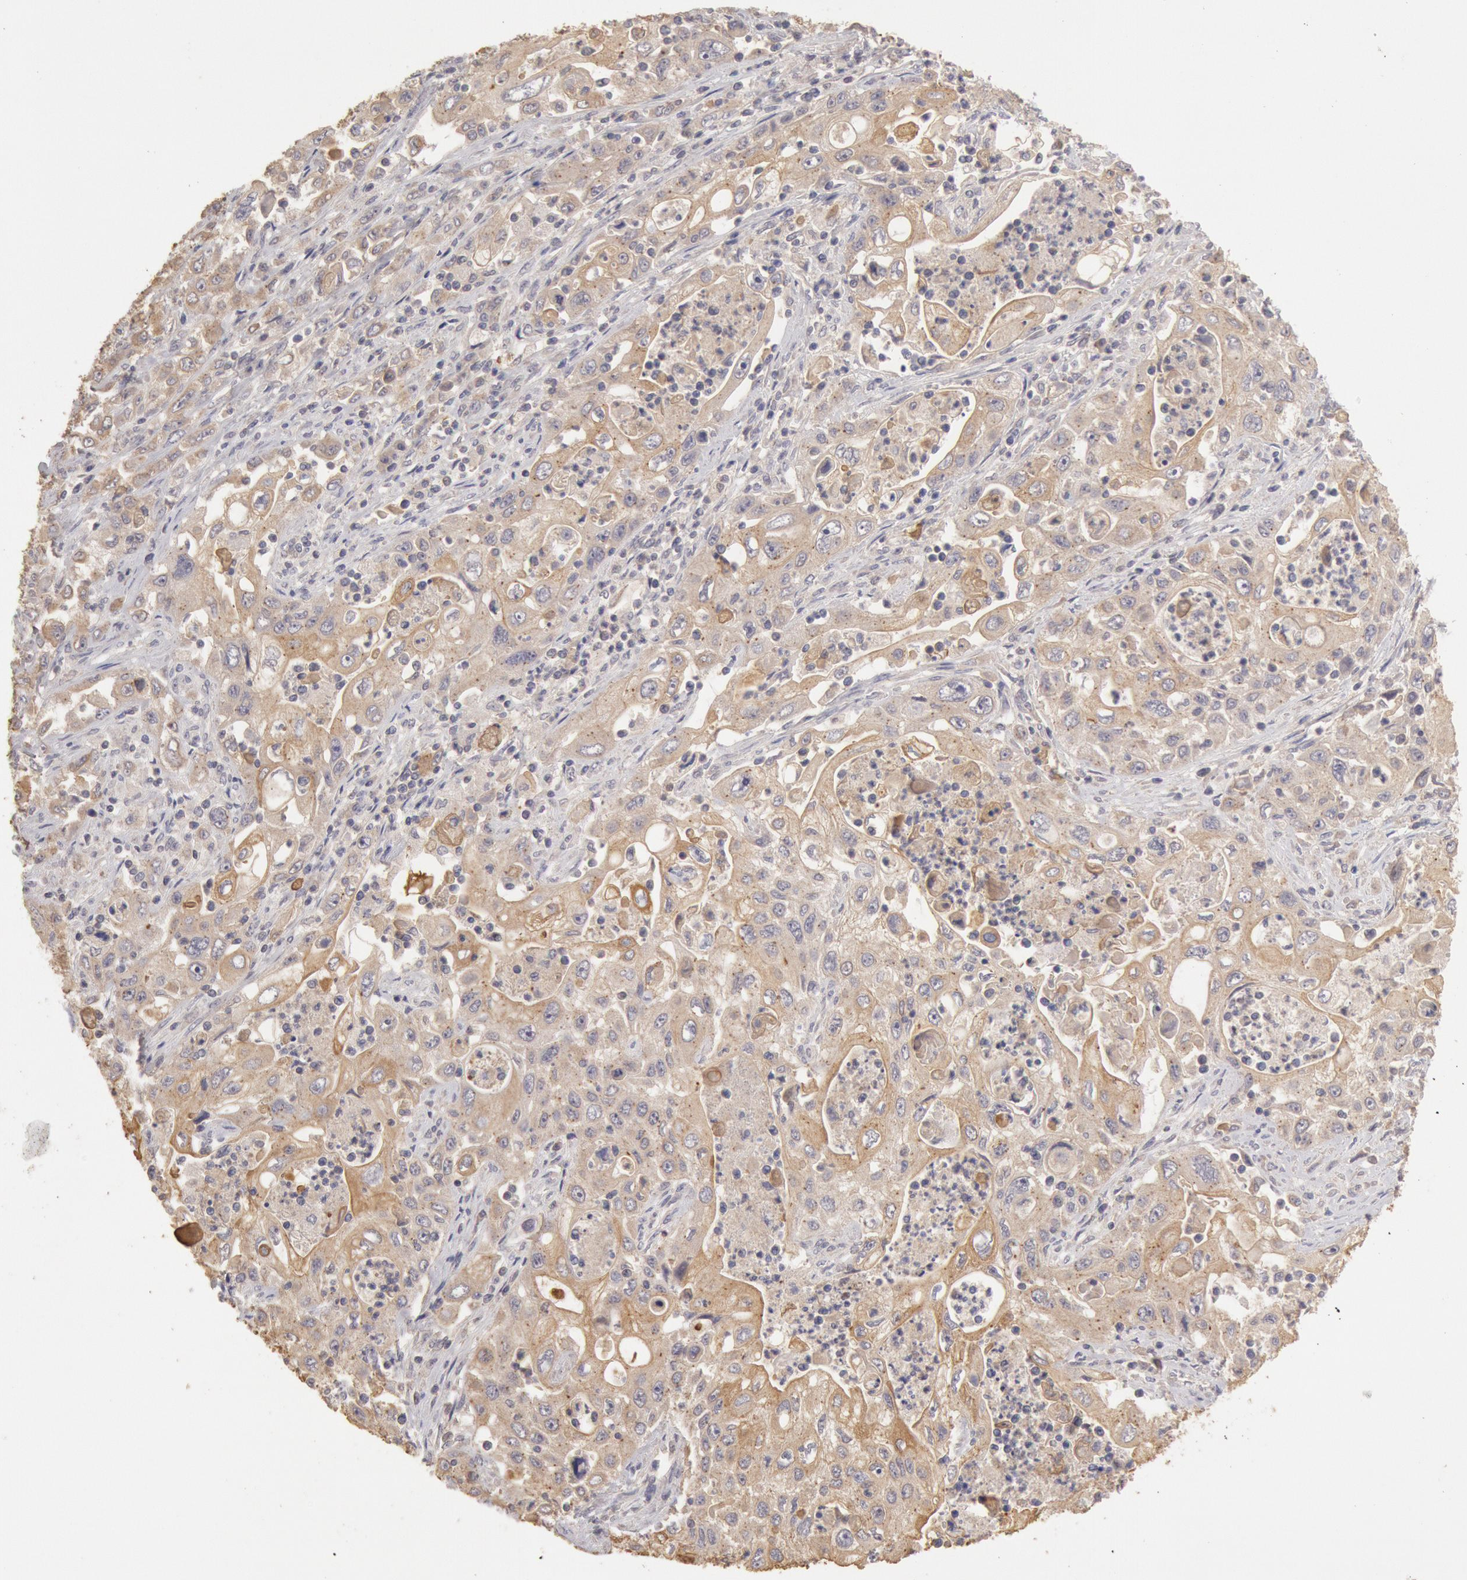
{"staining": {"intensity": "weak", "quantity": ">75%", "location": "cytoplasmic/membranous"}, "tissue": "pancreatic cancer", "cell_type": "Tumor cells", "image_type": "cancer", "snomed": [{"axis": "morphology", "description": "Adenocarcinoma, NOS"}, {"axis": "topography", "description": "Pancreas"}], "caption": "Immunohistochemistry micrograph of adenocarcinoma (pancreatic) stained for a protein (brown), which demonstrates low levels of weak cytoplasmic/membranous positivity in approximately >75% of tumor cells.", "gene": "ZFP36L1", "patient": {"sex": "male", "age": 70}}